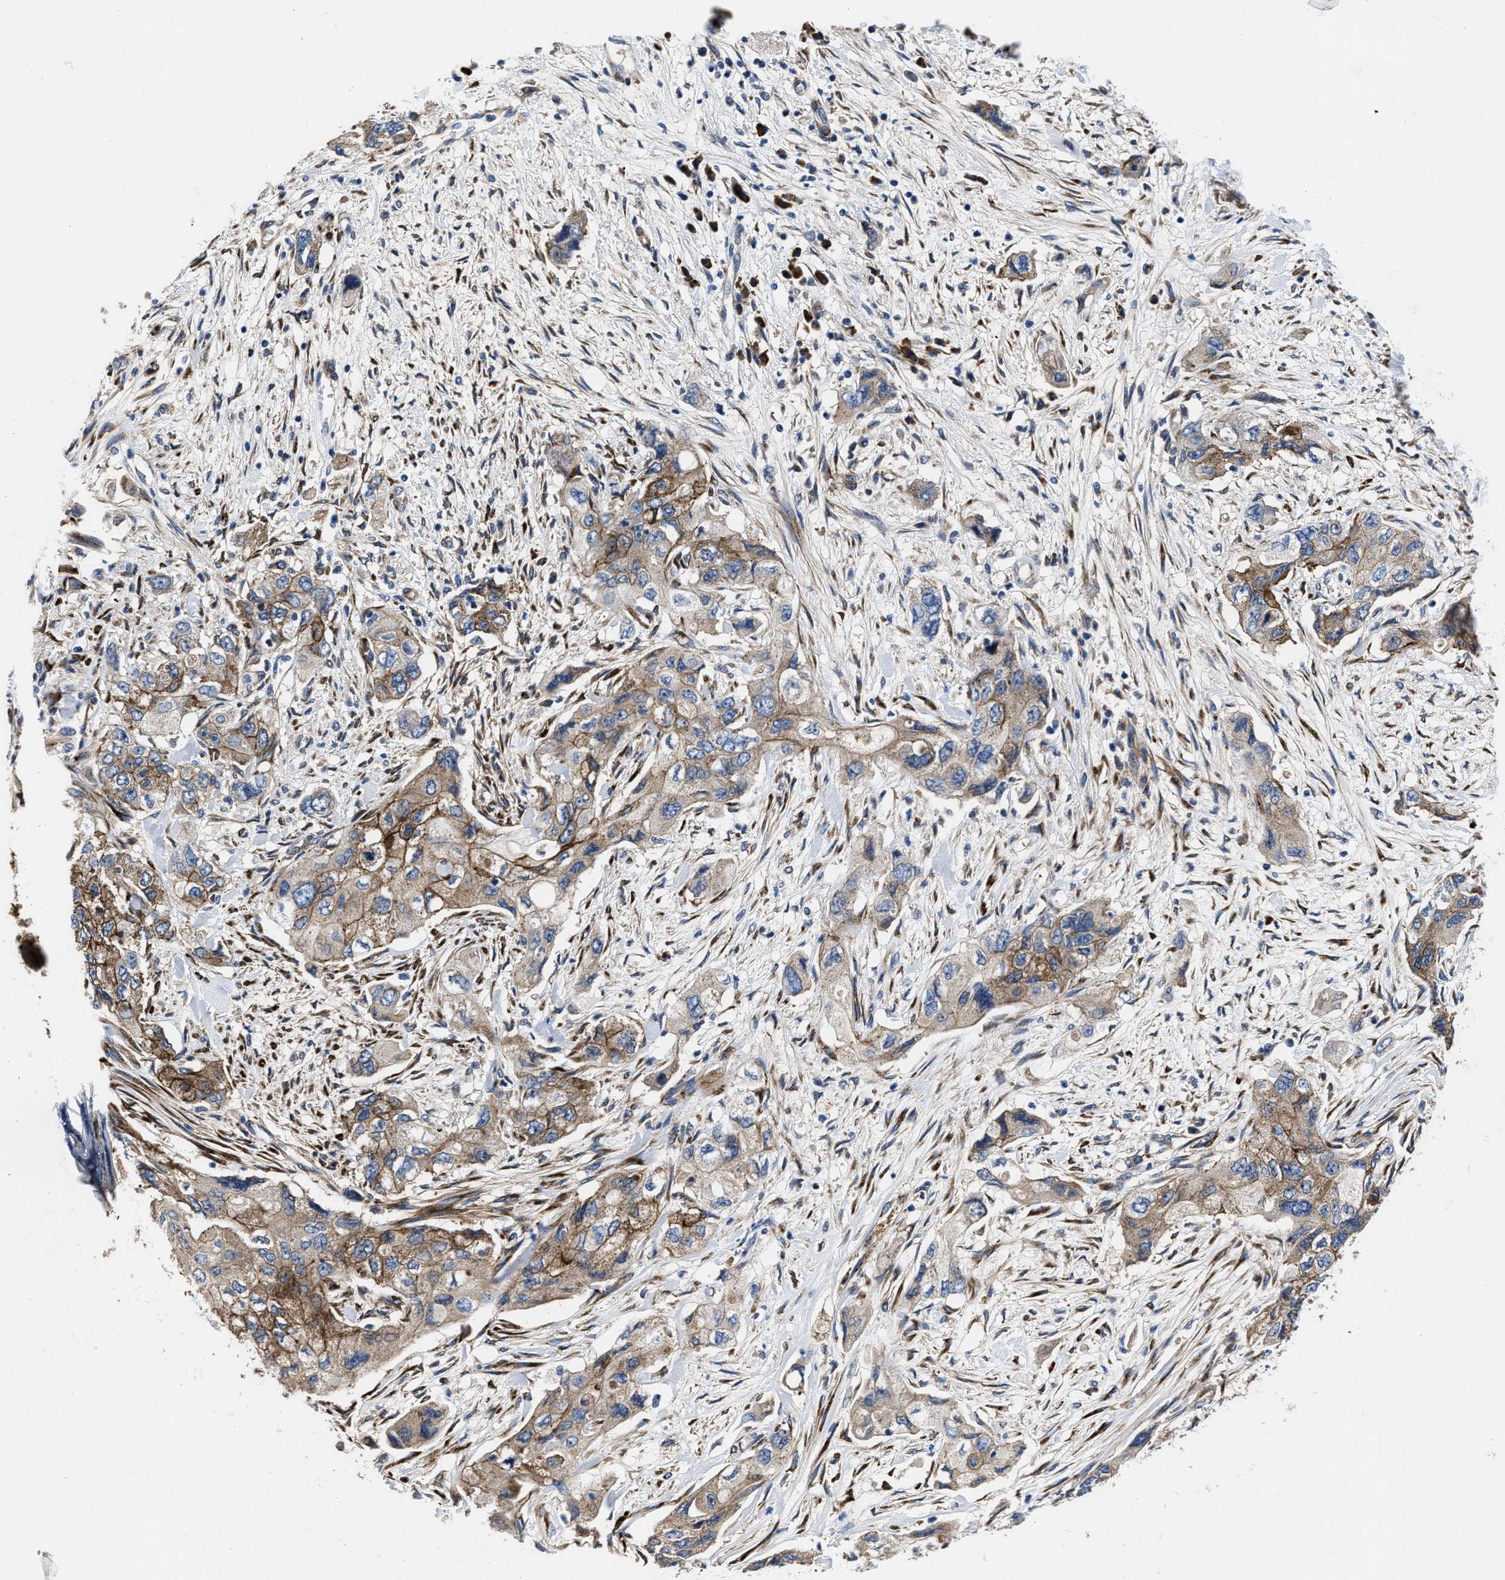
{"staining": {"intensity": "moderate", "quantity": "25%-75%", "location": "cytoplasmic/membranous"}, "tissue": "pancreatic cancer", "cell_type": "Tumor cells", "image_type": "cancer", "snomed": [{"axis": "morphology", "description": "Adenocarcinoma, NOS"}, {"axis": "topography", "description": "Pancreas"}], "caption": "Human adenocarcinoma (pancreatic) stained with a brown dye demonstrates moderate cytoplasmic/membranous positive positivity in about 25%-75% of tumor cells.", "gene": "SLC12A2", "patient": {"sex": "female", "age": 73}}